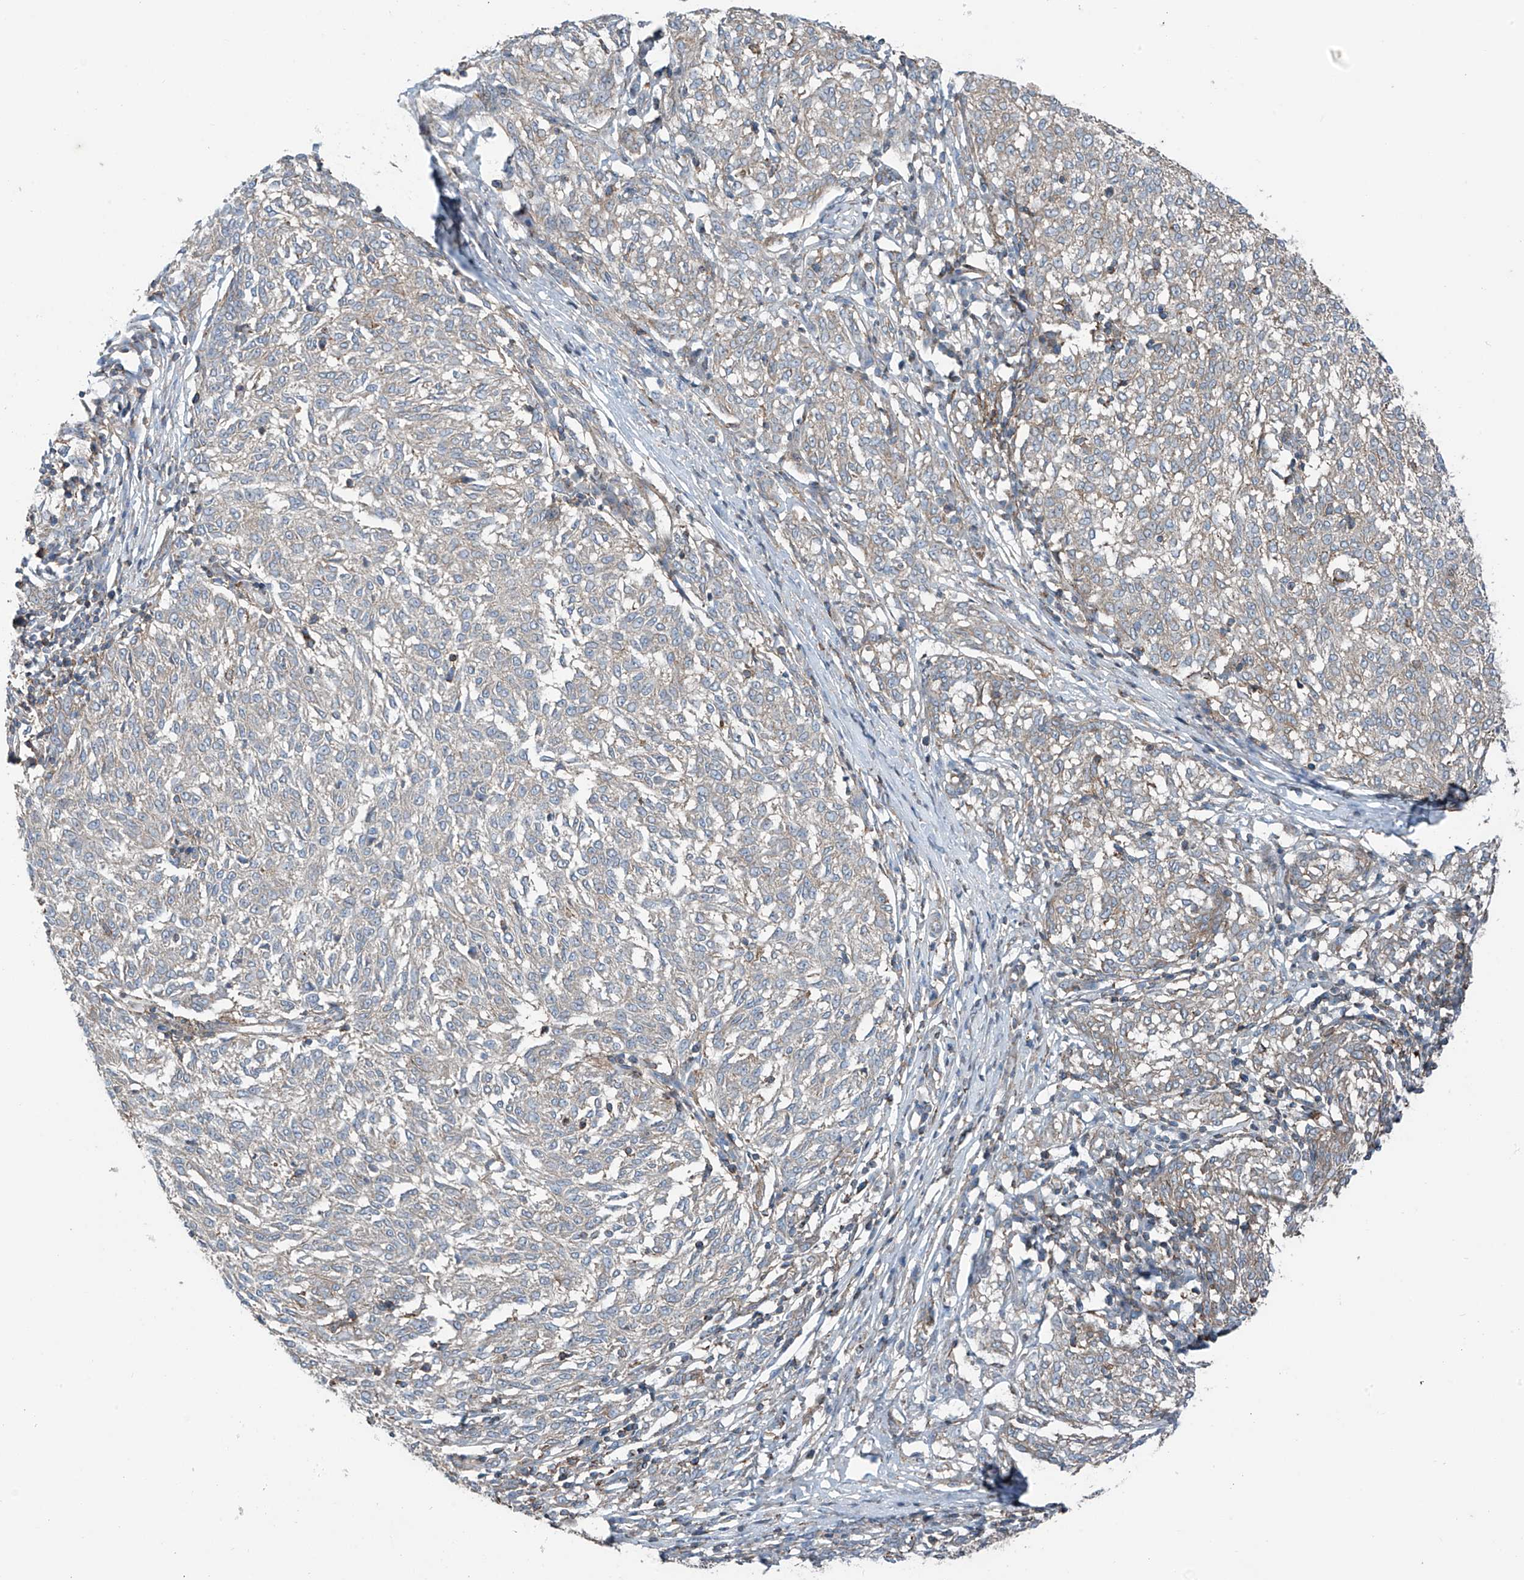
{"staining": {"intensity": "weak", "quantity": "<25%", "location": "cytoplasmic/membranous"}, "tissue": "melanoma", "cell_type": "Tumor cells", "image_type": "cancer", "snomed": [{"axis": "morphology", "description": "Malignant melanoma, NOS"}, {"axis": "topography", "description": "Skin"}], "caption": "Immunohistochemistry of human malignant melanoma reveals no positivity in tumor cells.", "gene": "SLC1A5", "patient": {"sex": "female", "age": 72}}